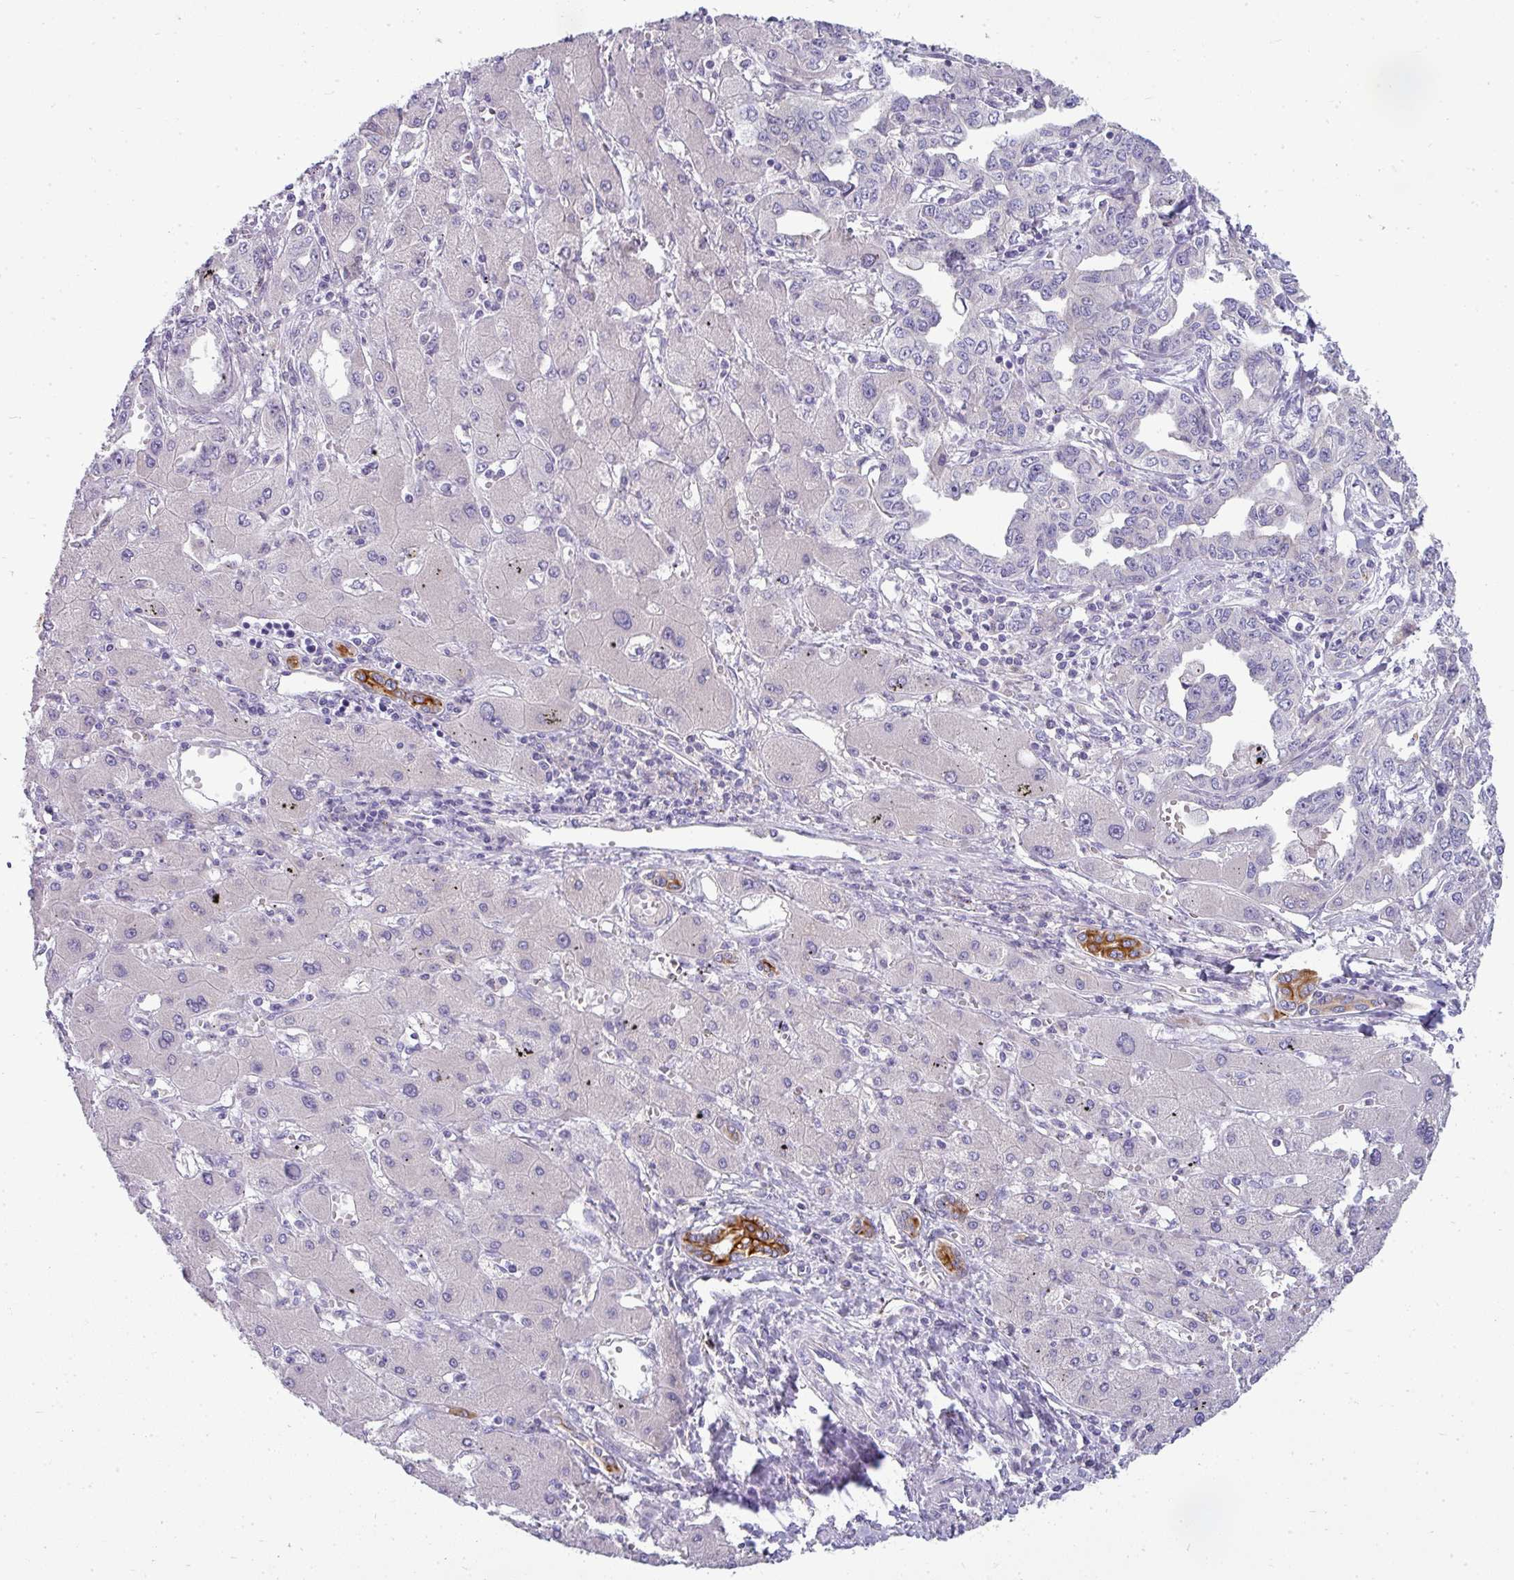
{"staining": {"intensity": "negative", "quantity": "none", "location": "none"}, "tissue": "liver cancer", "cell_type": "Tumor cells", "image_type": "cancer", "snomed": [{"axis": "morphology", "description": "Cholangiocarcinoma"}, {"axis": "topography", "description": "Liver"}], "caption": "IHC of liver cholangiocarcinoma displays no staining in tumor cells.", "gene": "ASXL3", "patient": {"sex": "male", "age": 59}}